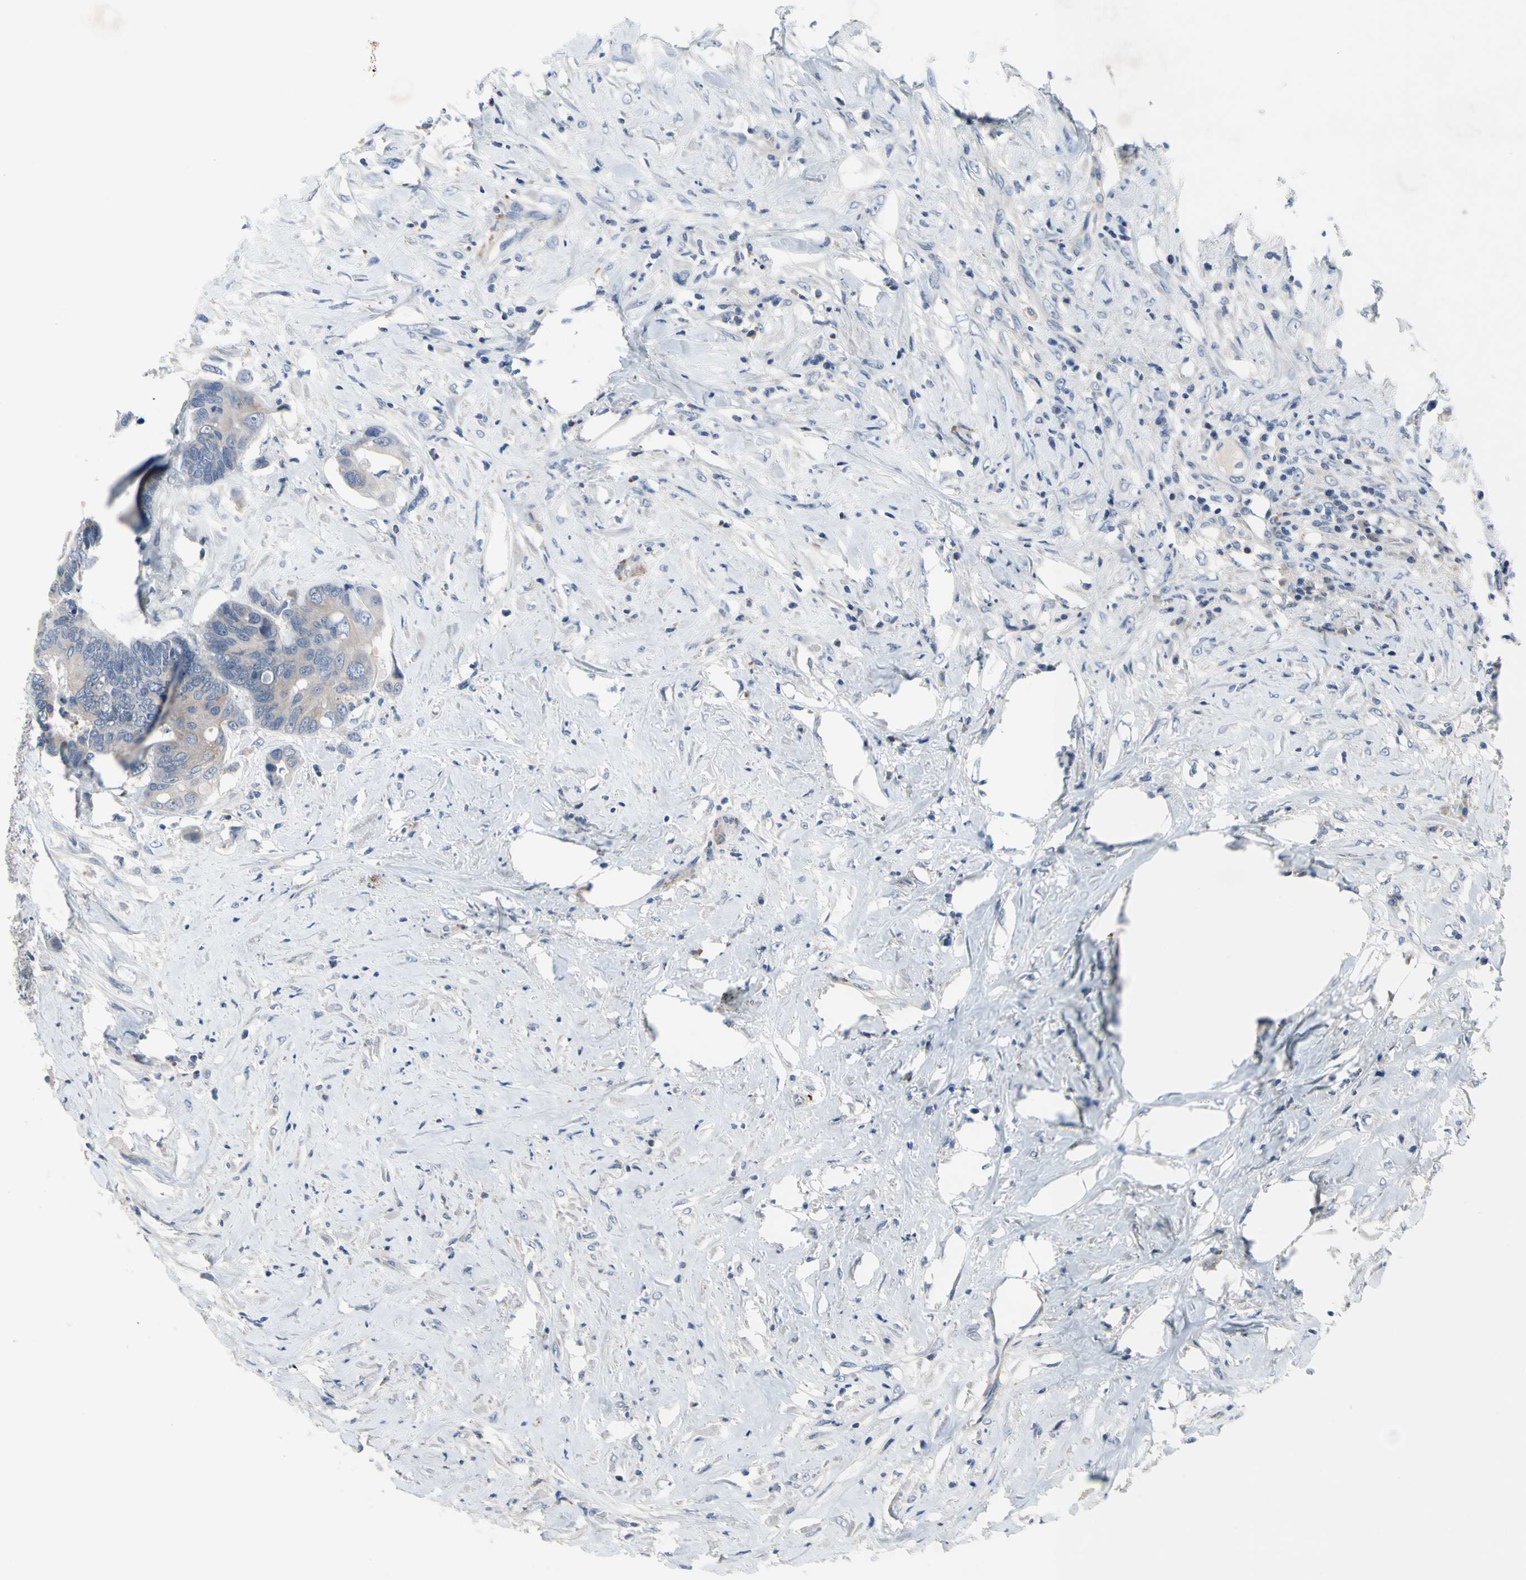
{"staining": {"intensity": "weak", "quantity": "<25%", "location": "cytoplasmic/membranous"}, "tissue": "colorectal cancer", "cell_type": "Tumor cells", "image_type": "cancer", "snomed": [{"axis": "morphology", "description": "Adenocarcinoma, NOS"}, {"axis": "topography", "description": "Rectum"}], "caption": "Human adenocarcinoma (colorectal) stained for a protein using immunohistochemistry reveals no positivity in tumor cells.", "gene": "MUTYH", "patient": {"sex": "male", "age": 55}}